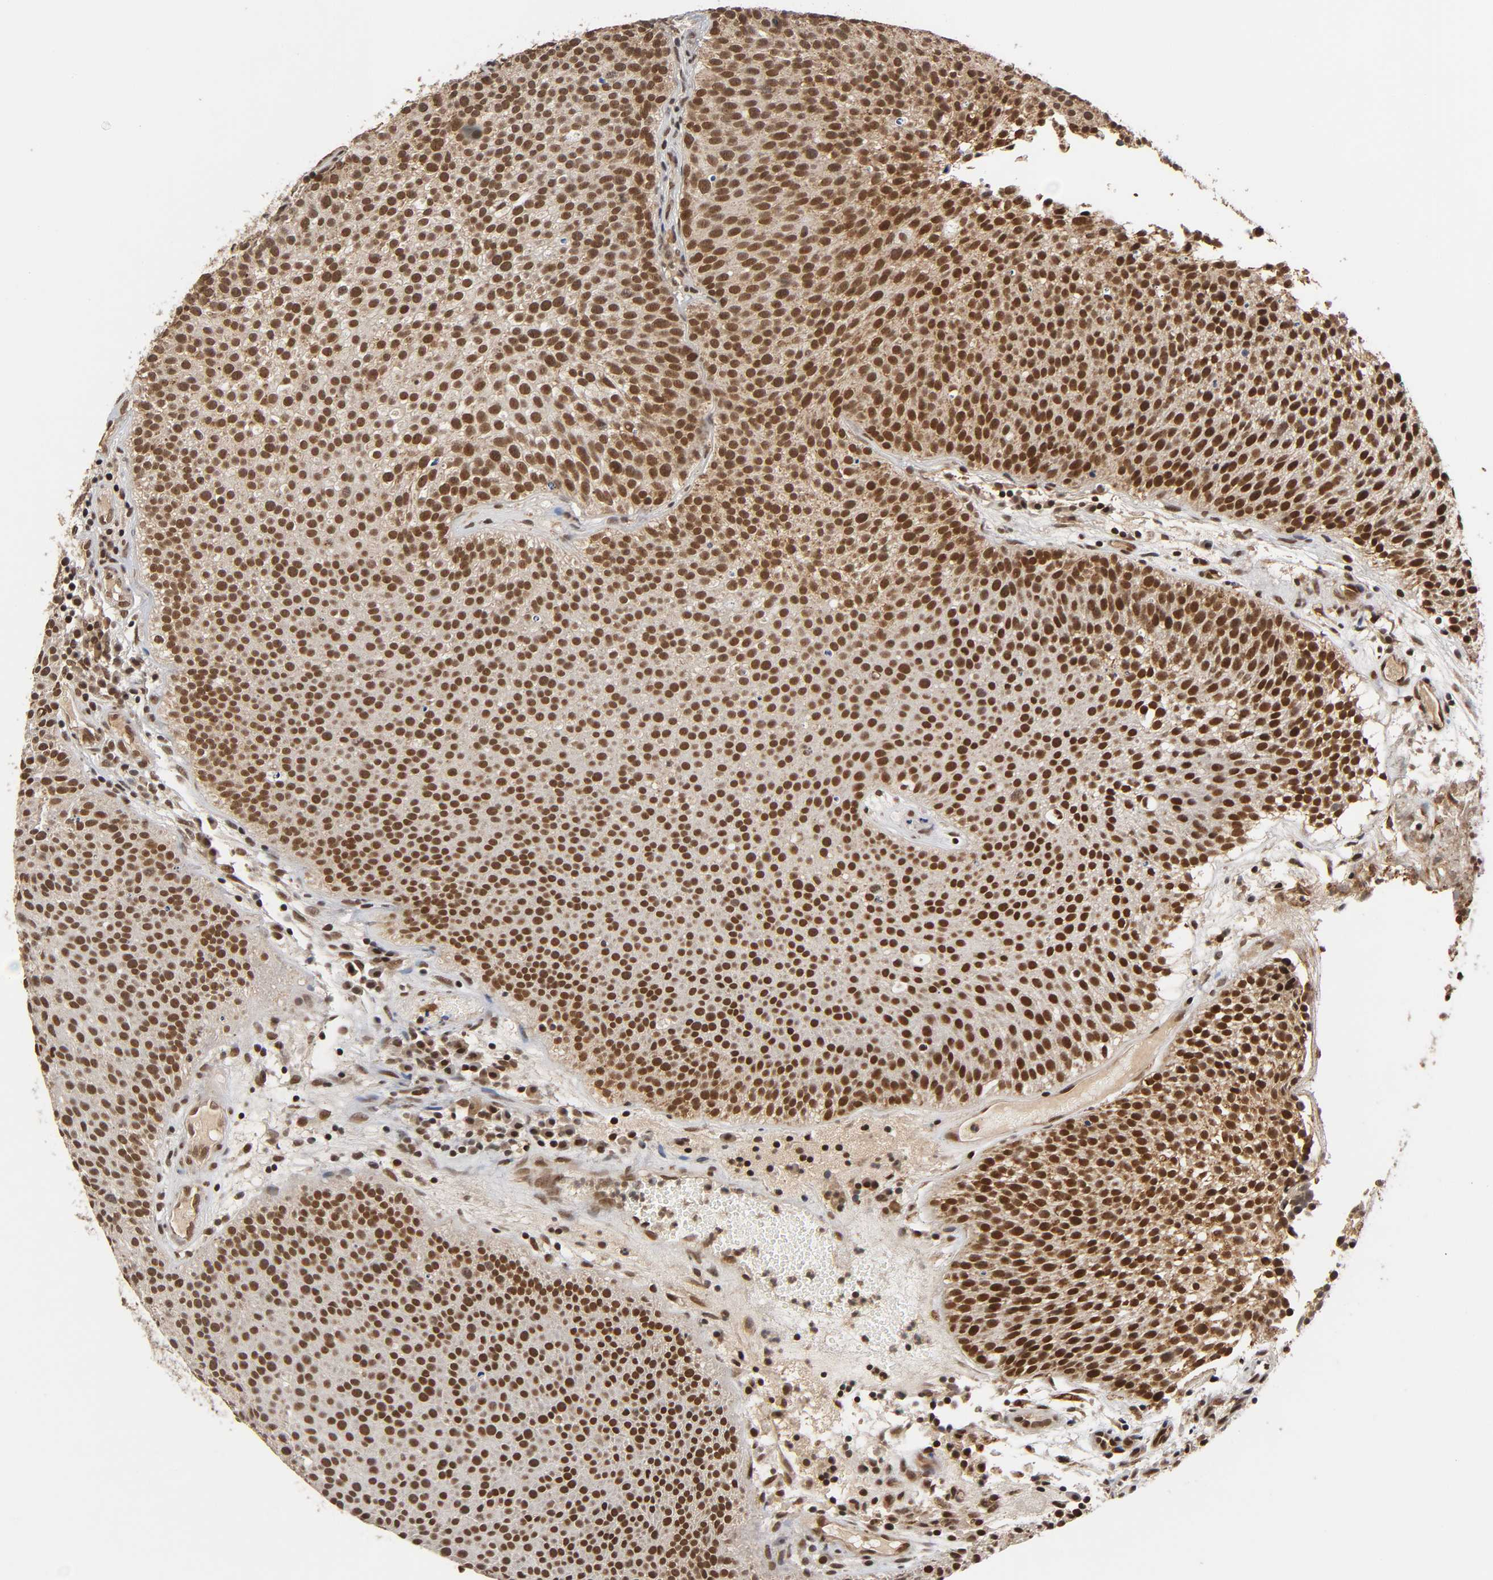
{"staining": {"intensity": "strong", "quantity": ">75%", "location": "cytoplasmic/membranous,nuclear"}, "tissue": "urothelial cancer", "cell_type": "Tumor cells", "image_type": "cancer", "snomed": [{"axis": "morphology", "description": "Urothelial carcinoma, Low grade"}, {"axis": "topography", "description": "Urinary bladder"}], "caption": "Urothelial cancer stained for a protein shows strong cytoplasmic/membranous and nuclear positivity in tumor cells.", "gene": "ZNF384", "patient": {"sex": "male", "age": 85}}